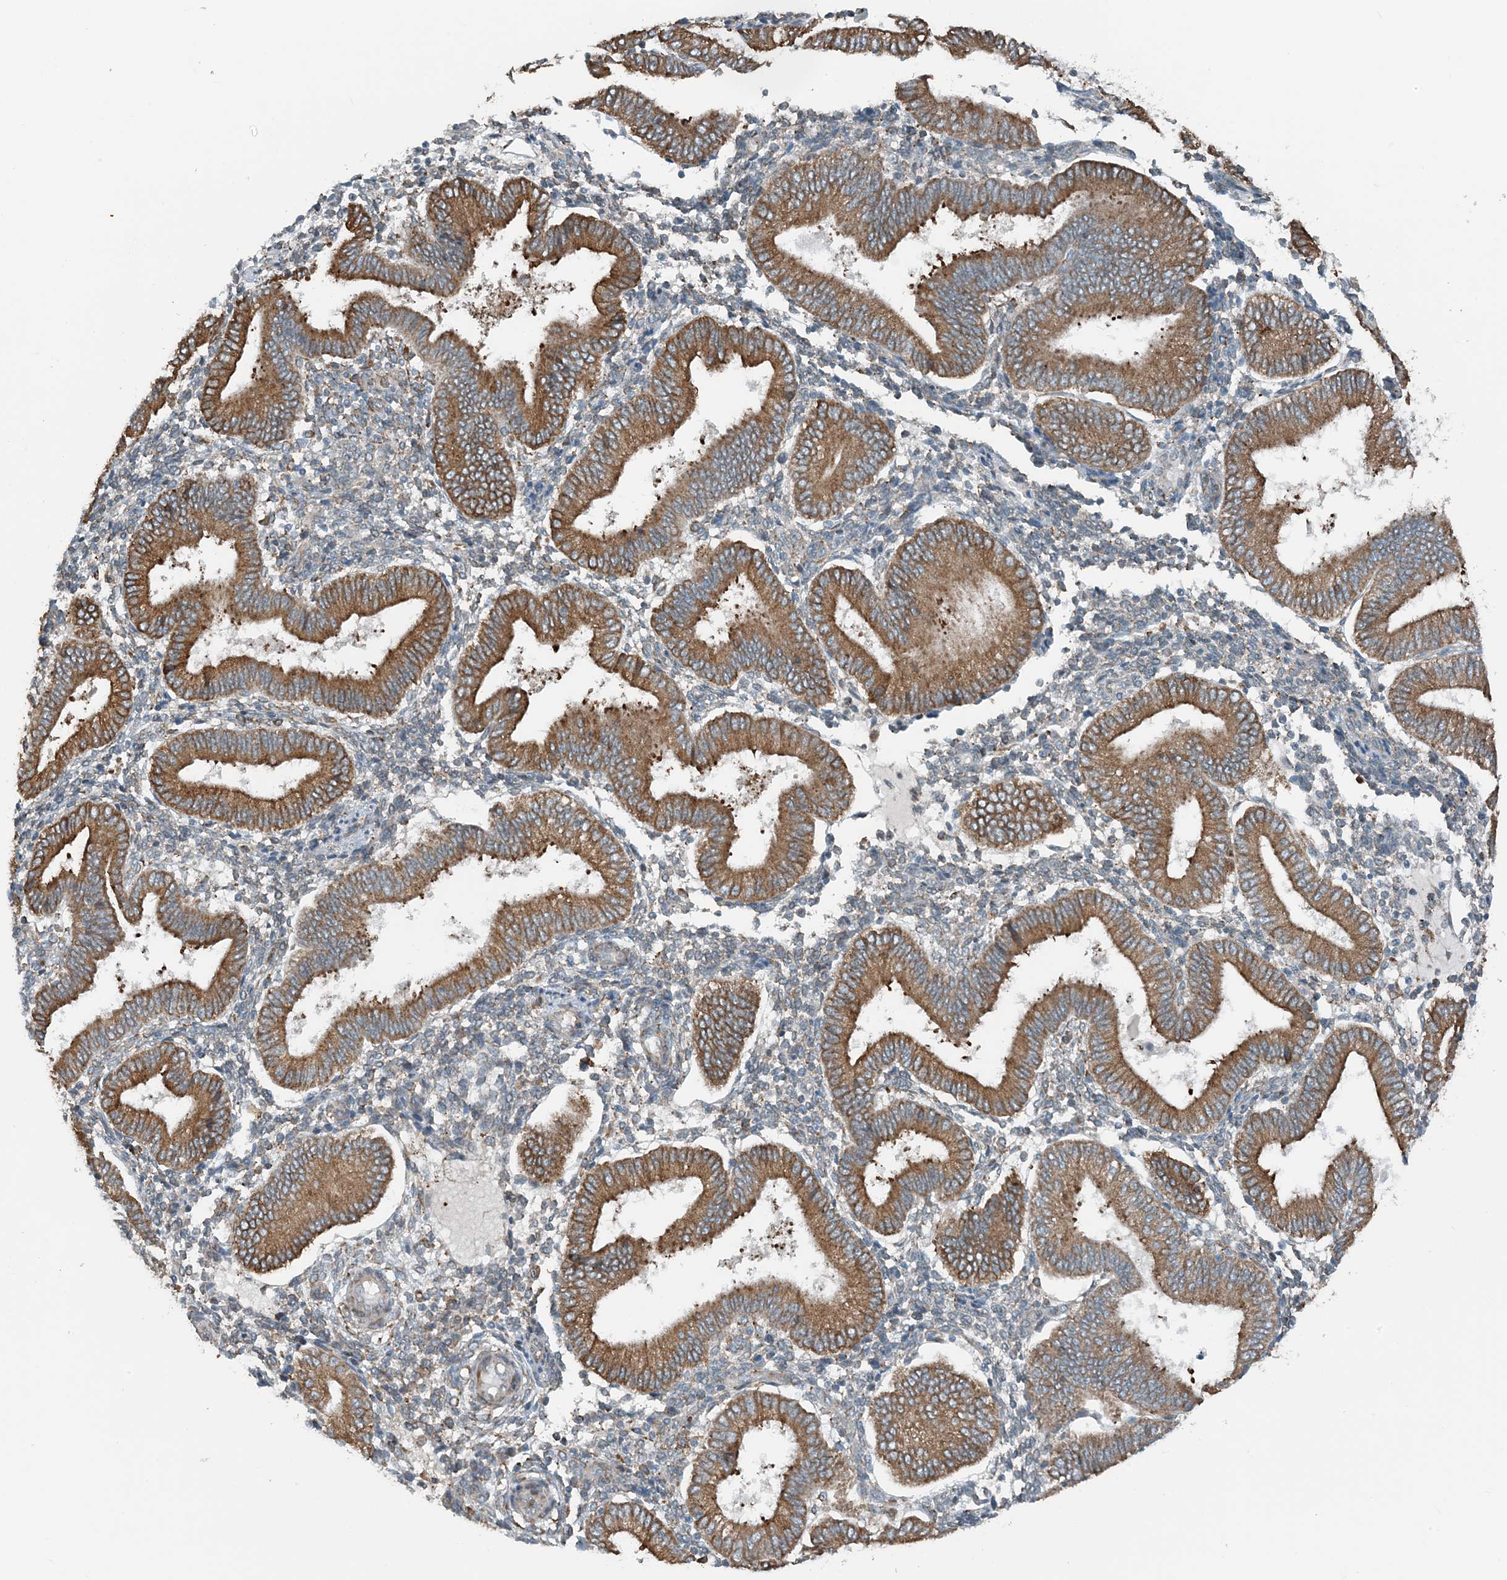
{"staining": {"intensity": "negative", "quantity": "none", "location": "none"}, "tissue": "endometrium", "cell_type": "Cells in endometrial stroma", "image_type": "normal", "snomed": [{"axis": "morphology", "description": "Normal tissue, NOS"}, {"axis": "topography", "description": "Endometrium"}], "caption": "Immunohistochemistry (IHC) photomicrograph of normal human endometrium stained for a protein (brown), which shows no staining in cells in endometrial stroma. The staining is performed using DAB brown chromogen with nuclei counter-stained in using hematoxylin.", "gene": "CERKL", "patient": {"sex": "female", "age": 39}}